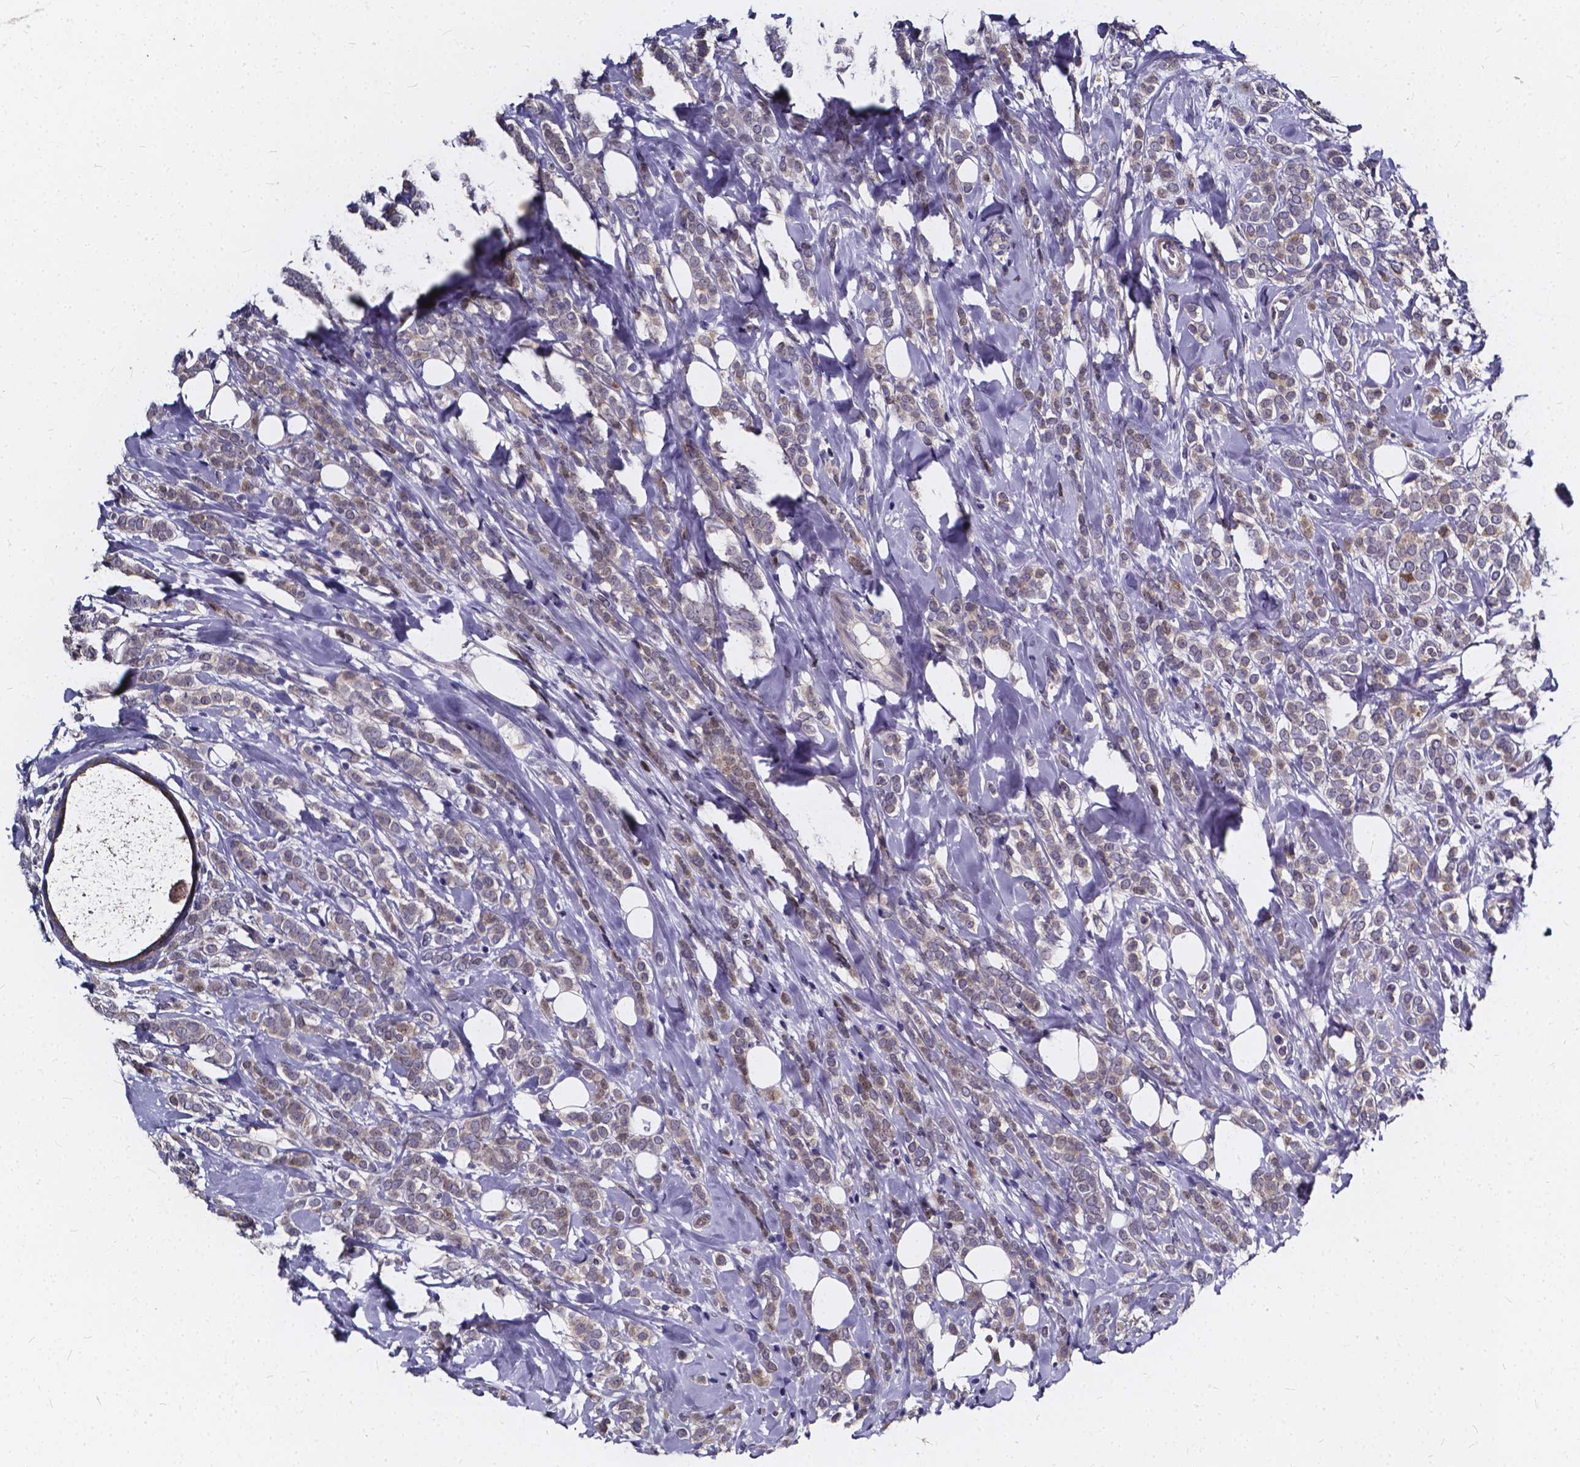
{"staining": {"intensity": "weak", "quantity": "25%-75%", "location": "cytoplasmic/membranous"}, "tissue": "breast cancer", "cell_type": "Tumor cells", "image_type": "cancer", "snomed": [{"axis": "morphology", "description": "Lobular carcinoma"}, {"axis": "topography", "description": "Breast"}], "caption": "High-power microscopy captured an immunohistochemistry (IHC) photomicrograph of breast cancer (lobular carcinoma), revealing weak cytoplasmic/membranous staining in approximately 25%-75% of tumor cells.", "gene": "SOWAHA", "patient": {"sex": "female", "age": 49}}